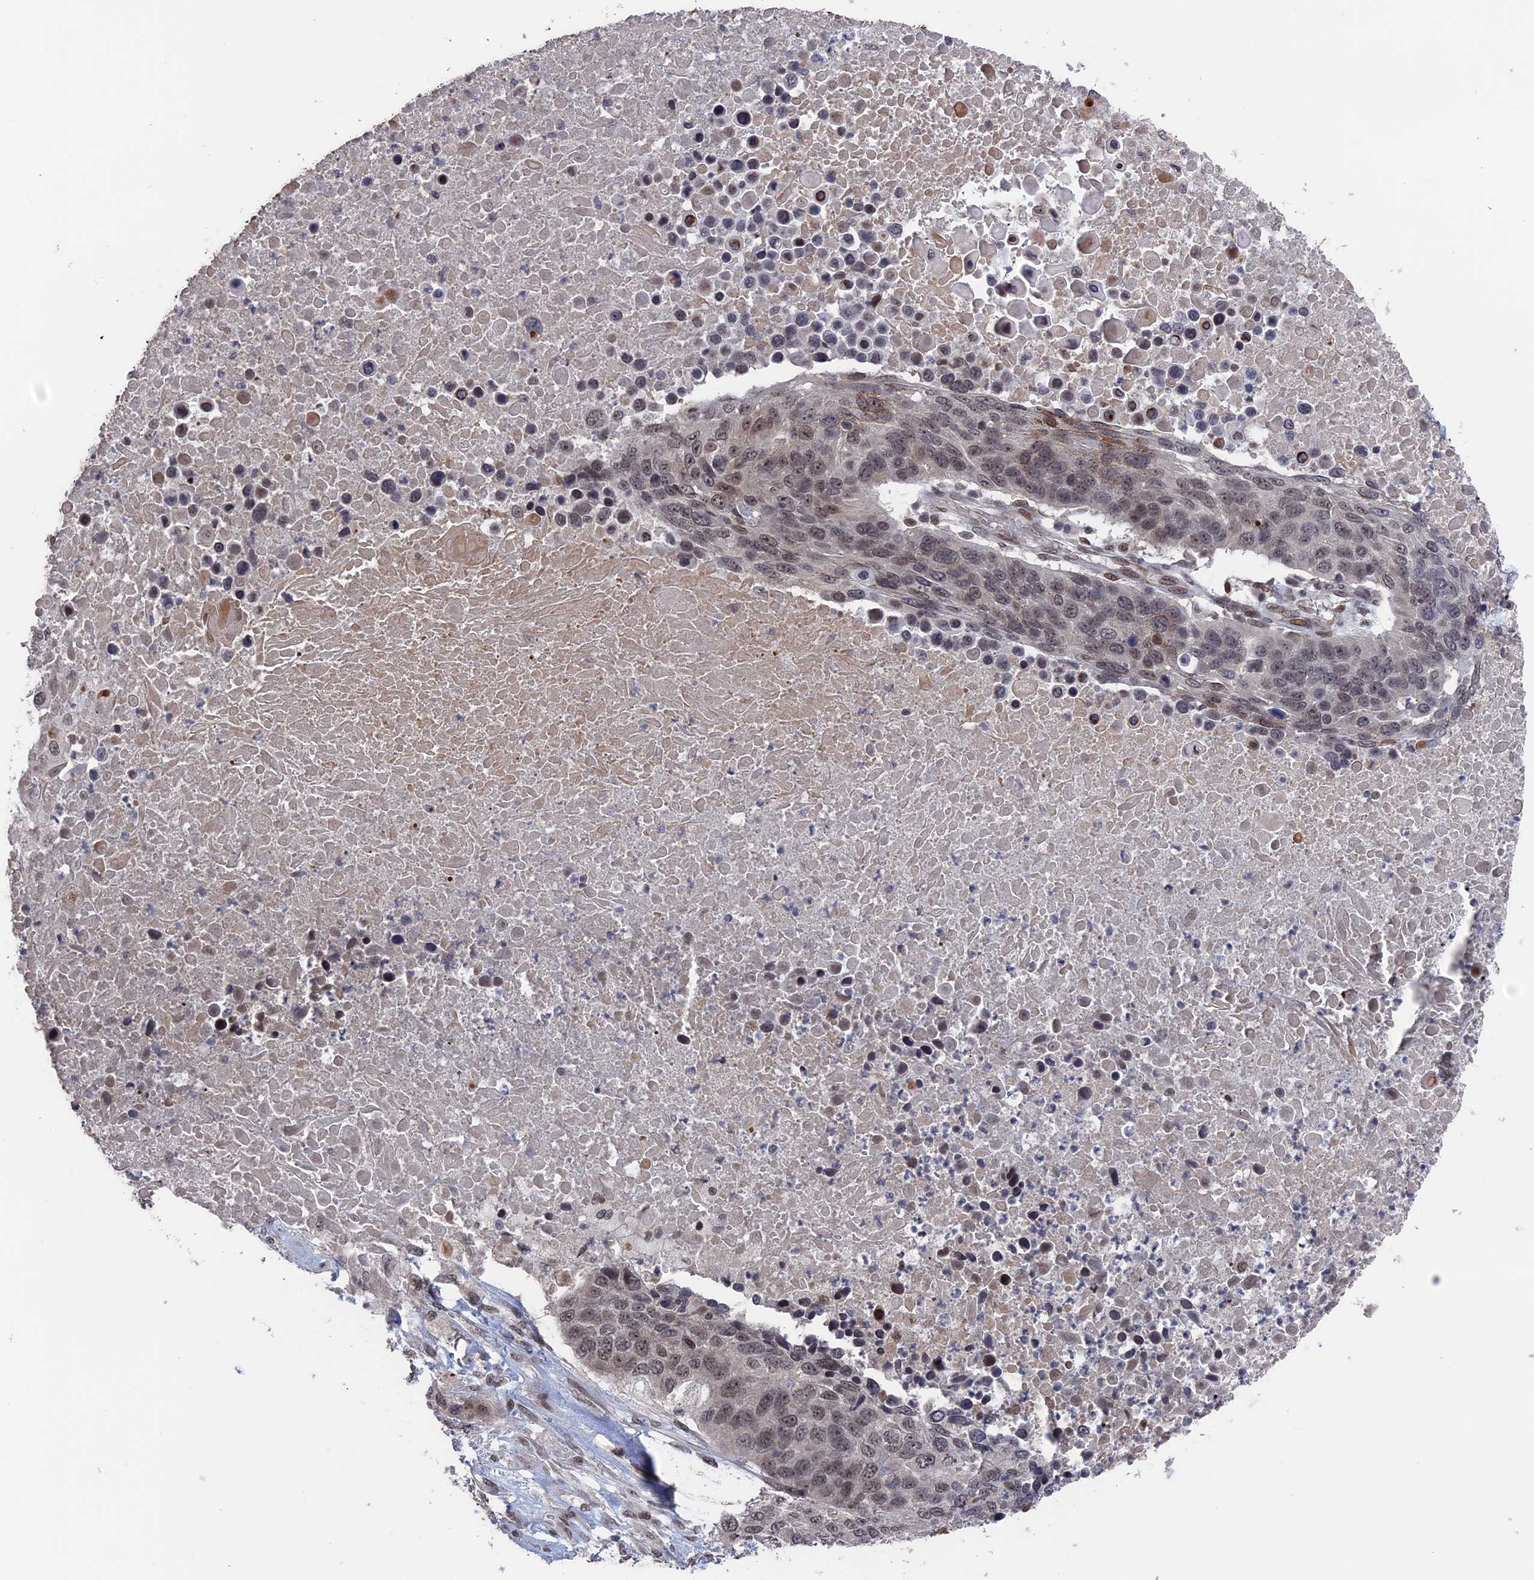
{"staining": {"intensity": "moderate", "quantity": ">75%", "location": "nuclear"}, "tissue": "lung cancer", "cell_type": "Tumor cells", "image_type": "cancer", "snomed": [{"axis": "morphology", "description": "Normal tissue, NOS"}, {"axis": "morphology", "description": "Squamous cell carcinoma, NOS"}, {"axis": "topography", "description": "Lymph node"}, {"axis": "topography", "description": "Lung"}], "caption": "A high-resolution micrograph shows immunohistochemistry (IHC) staining of lung cancer, which shows moderate nuclear expression in approximately >75% of tumor cells.", "gene": "NR2C2AP", "patient": {"sex": "male", "age": 66}}